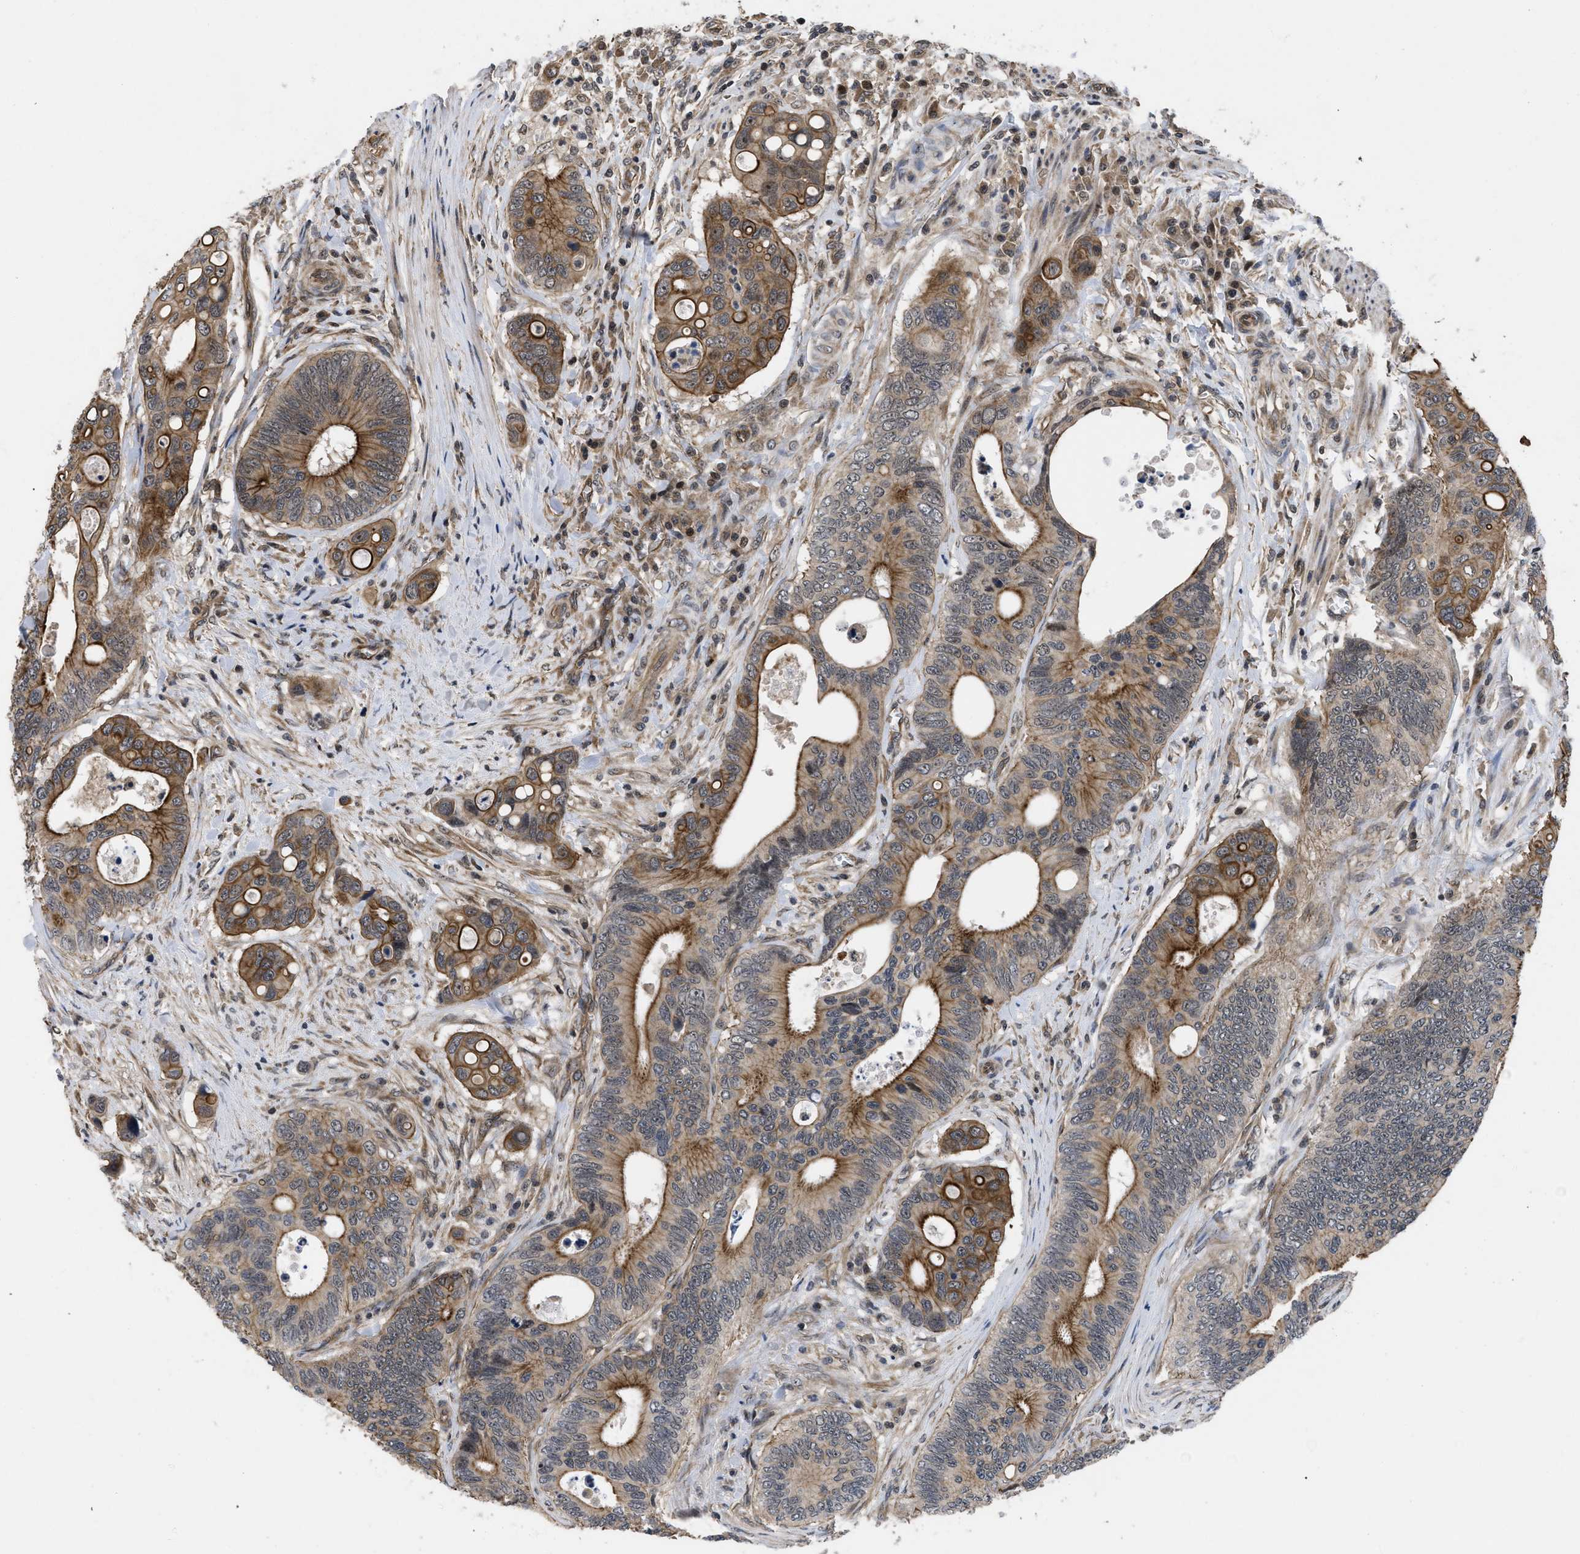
{"staining": {"intensity": "moderate", "quantity": ">75%", "location": "cytoplasmic/membranous"}, "tissue": "colorectal cancer", "cell_type": "Tumor cells", "image_type": "cancer", "snomed": [{"axis": "morphology", "description": "Inflammation, NOS"}, {"axis": "morphology", "description": "Adenocarcinoma, NOS"}, {"axis": "topography", "description": "Colon"}], "caption": "A histopathology image of adenocarcinoma (colorectal) stained for a protein displays moderate cytoplasmic/membranous brown staining in tumor cells.", "gene": "DNAJC14", "patient": {"sex": "male", "age": 72}}